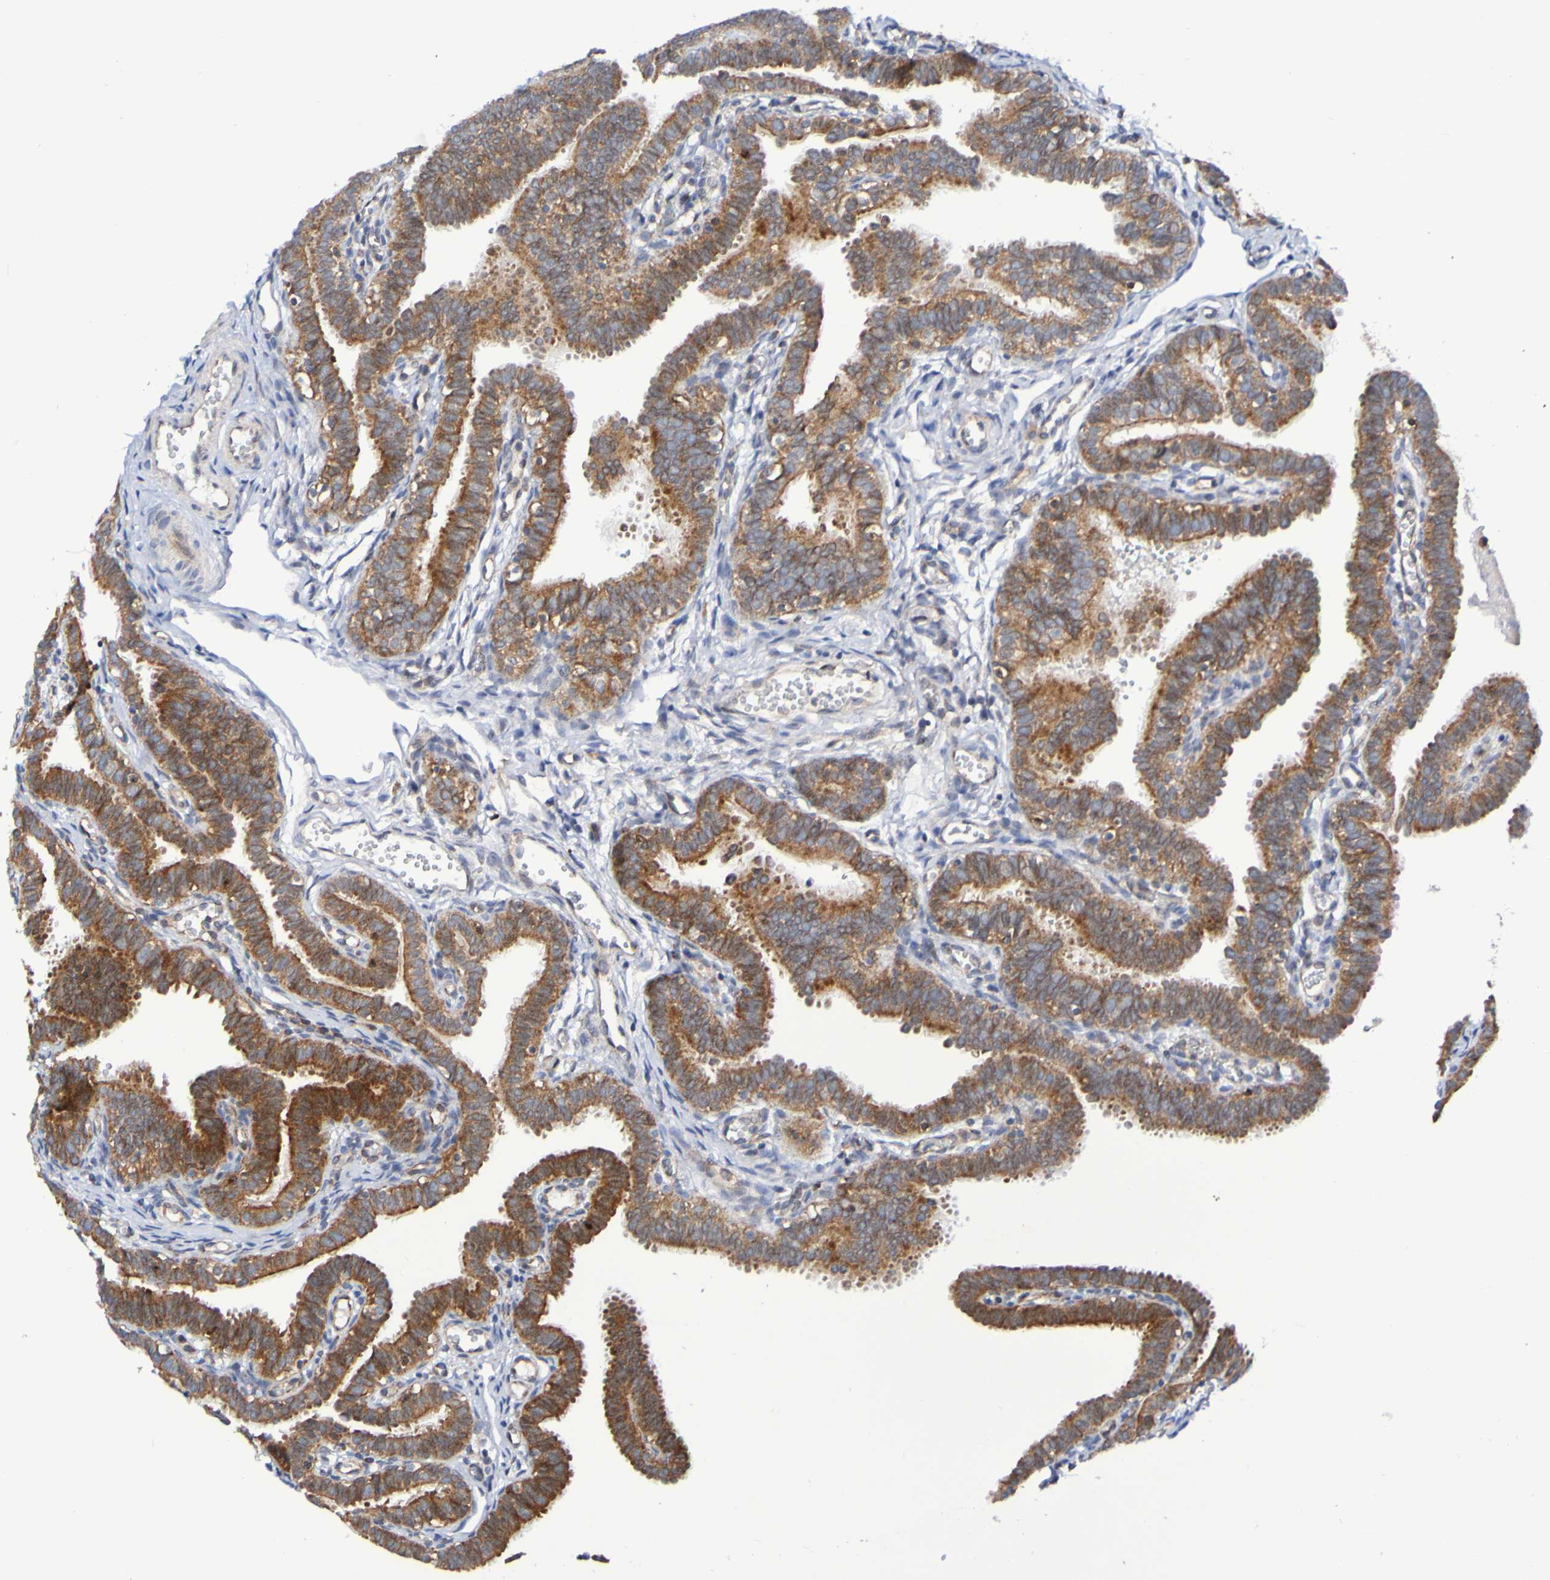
{"staining": {"intensity": "strong", "quantity": ">75%", "location": "cytoplasmic/membranous"}, "tissue": "fallopian tube", "cell_type": "Glandular cells", "image_type": "normal", "snomed": [{"axis": "morphology", "description": "Normal tissue, NOS"}, {"axis": "topography", "description": "Fallopian tube"}, {"axis": "topography", "description": "Placenta"}], "caption": "There is high levels of strong cytoplasmic/membranous positivity in glandular cells of unremarkable fallopian tube, as demonstrated by immunohistochemical staining (brown color).", "gene": "GJB1", "patient": {"sex": "female", "age": 34}}